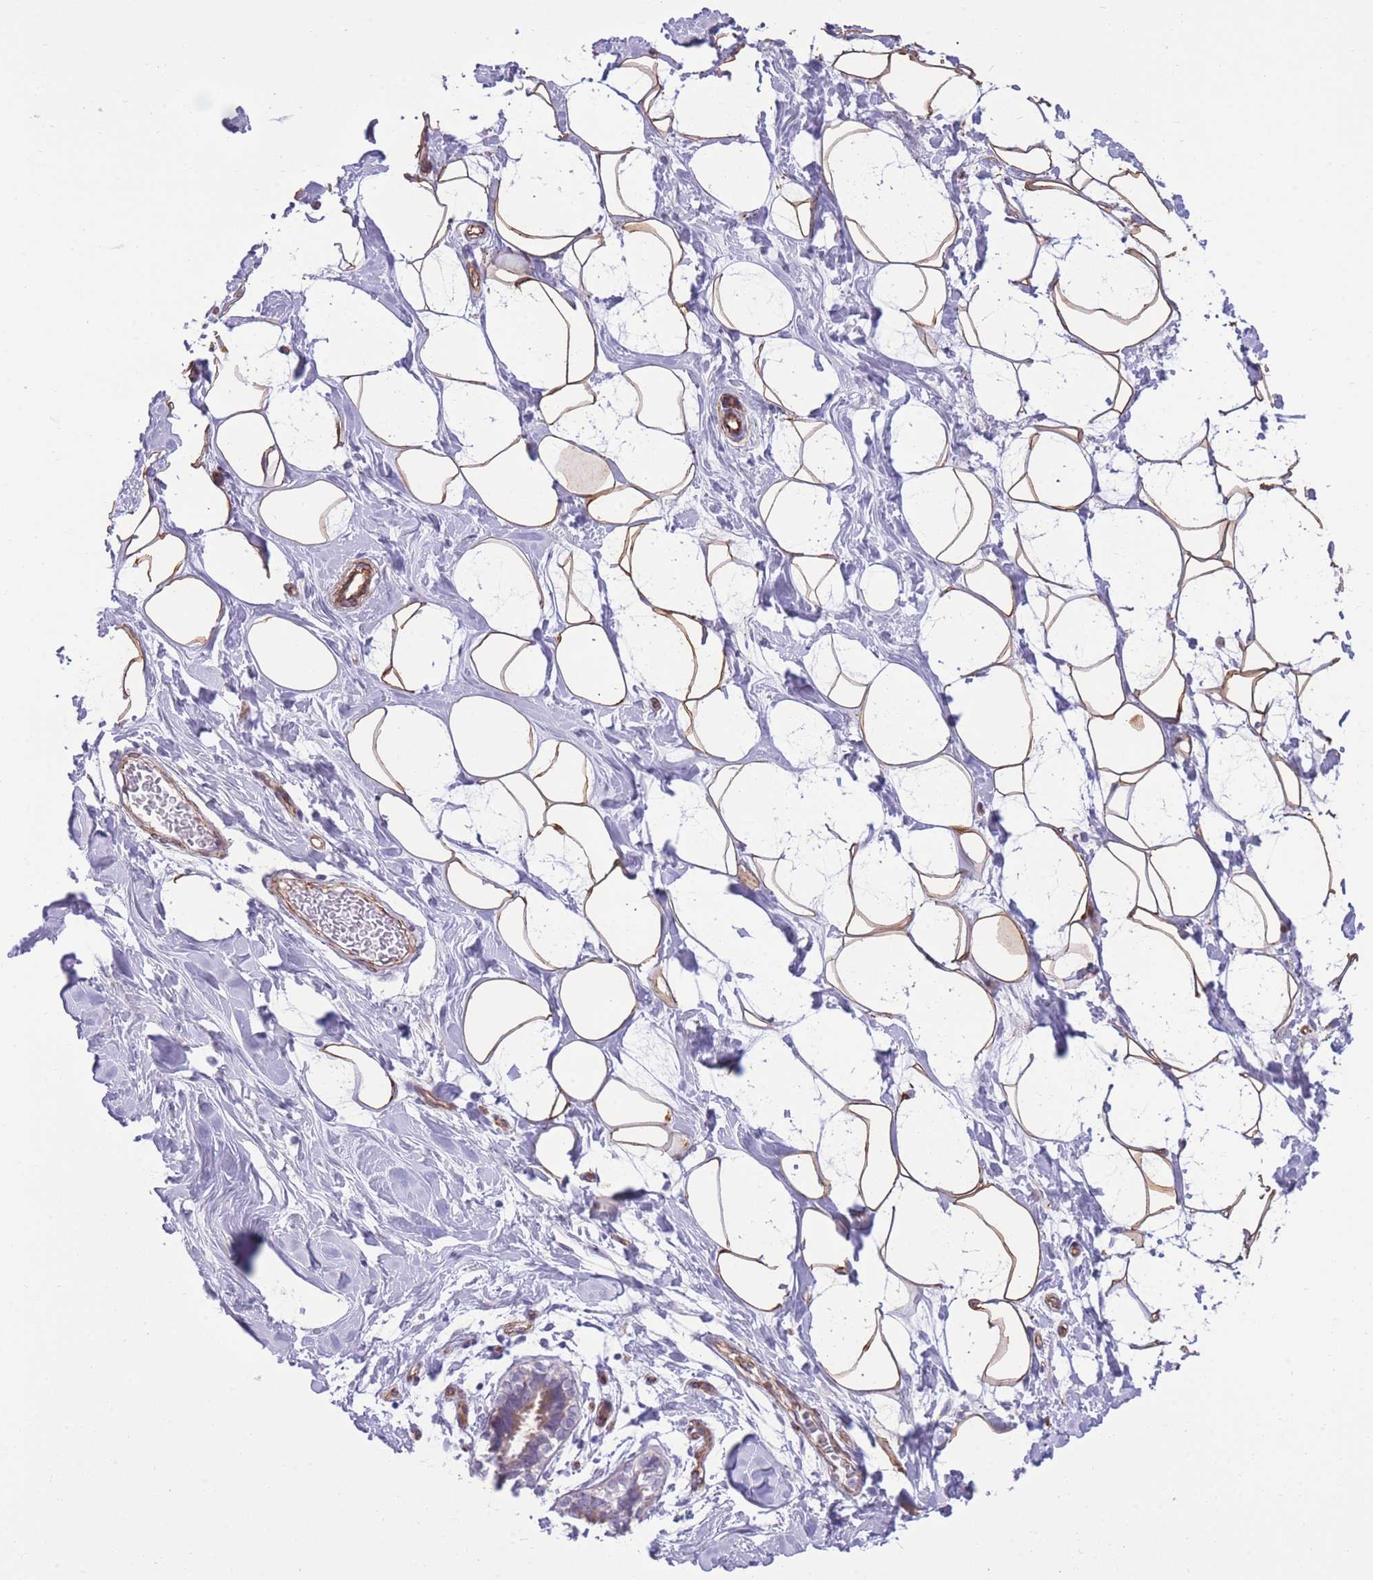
{"staining": {"intensity": "moderate", "quantity": ">75%", "location": "cytoplasmic/membranous"}, "tissue": "adipose tissue", "cell_type": "Adipocytes", "image_type": "normal", "snomed": [{"axis": "morphology", "description": "Normal tissue, NOS"}, {"axis": "topography", "description": "Breast"}], "caption": "Adipose tissue stained with IHC demonstrates moderate cytoplasmic/membranous expression in approximately >75% of adipocytes. (DAB (3,3'-diaminobenzidine) IHC with brightfield microscopy, high magnification).", "gene": "RGS11", "patient": {"sex": "female", "age": 26}}